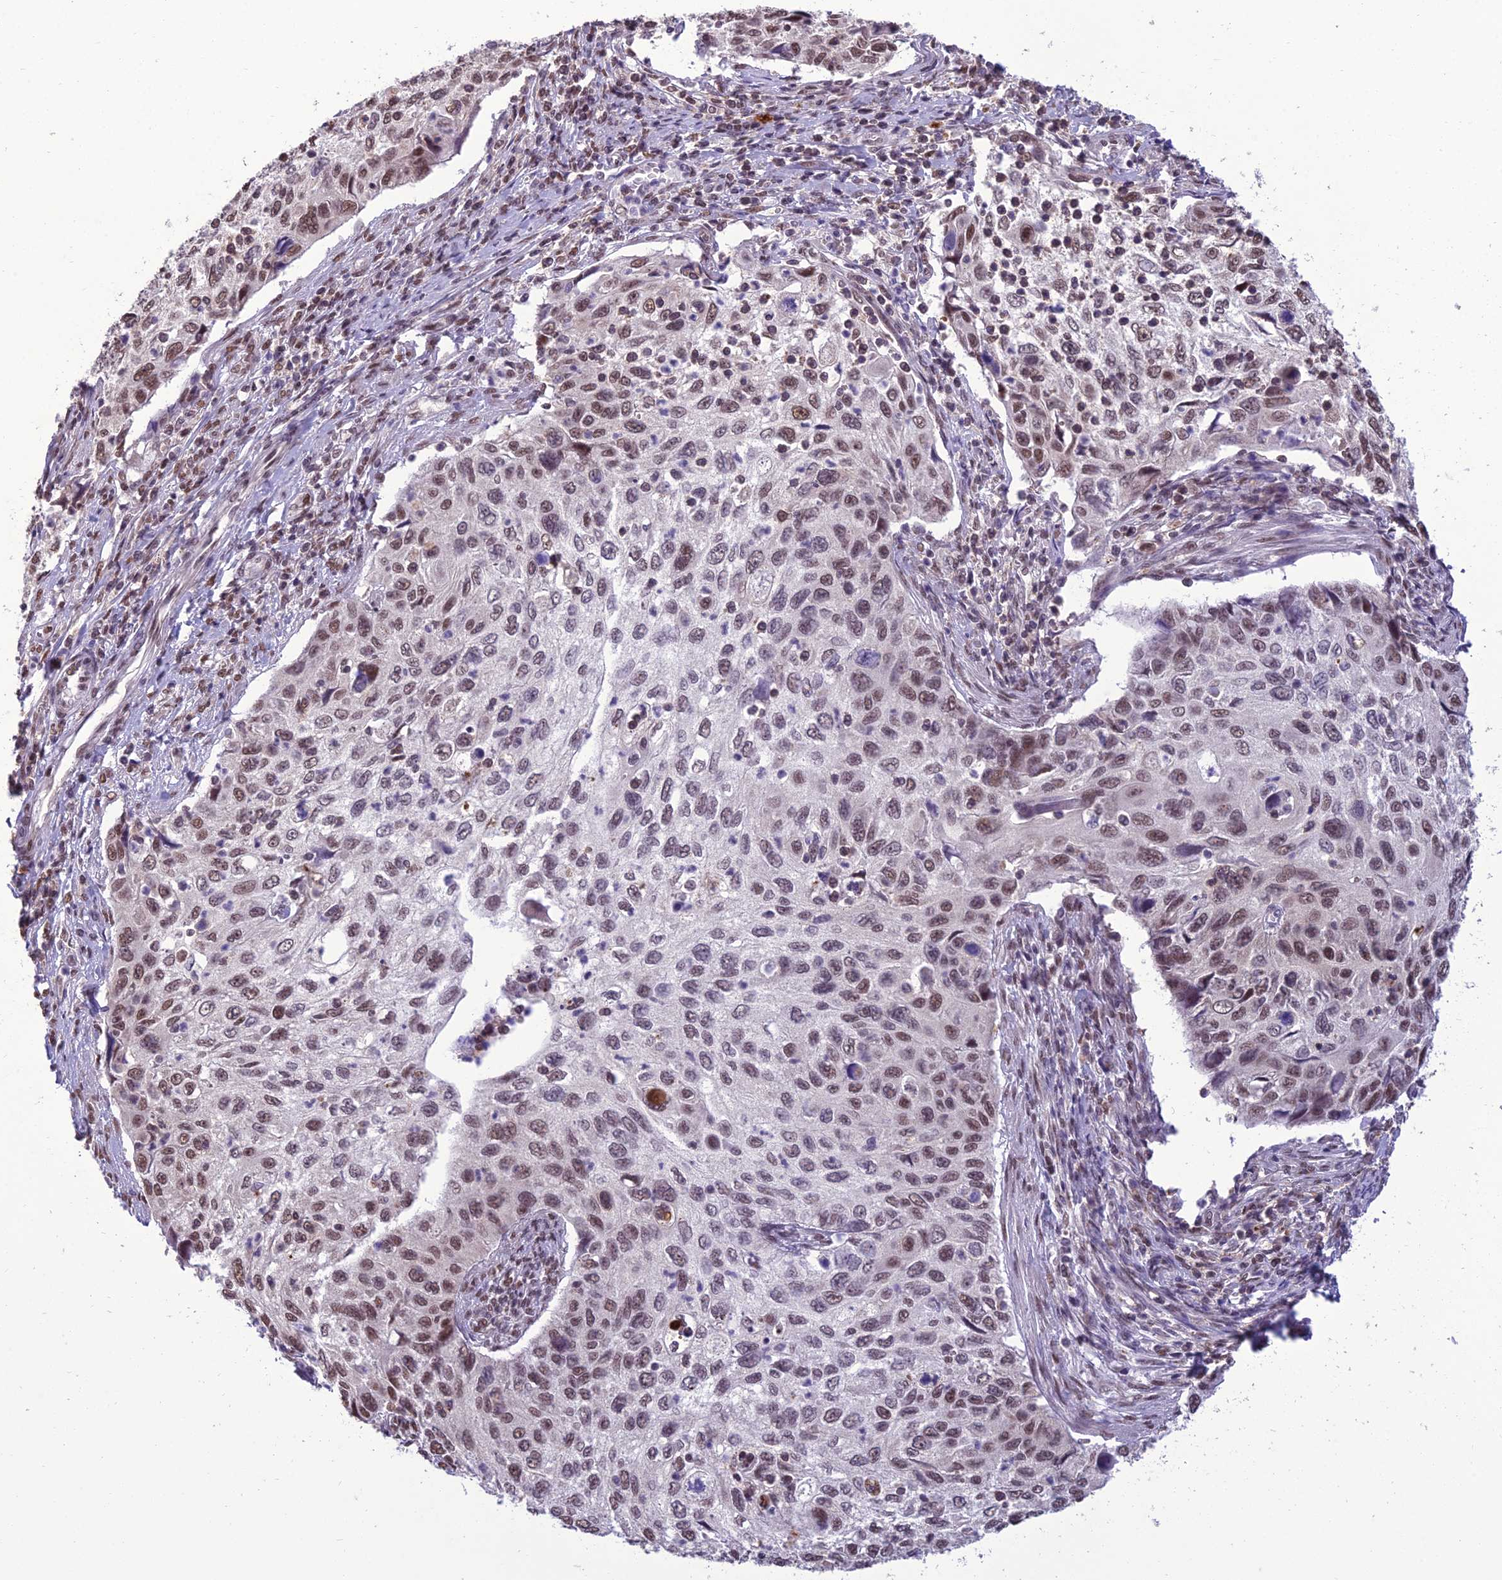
{"staining": {"intensity": "moderate", "quantity": ">75%", "location": "nuclear"}, "tissue": "cervical cancer", "cell_type": "Tumor cells", "image_type": "cancer", "snomed": [{"axis": "morphology", "description": "Squamous cell carcinoma, NOS"}, {"axis": "topography", "description": "Cervix"}], "caption": "Immunohistochemical staining of human cervical squamous cell carcinoma reveals medium levels of moderate nuclear protein positivity in approximately >75% of tumor cells.", "gene": "RANBP3", "patient": {"sex": "female", "age": 70}}